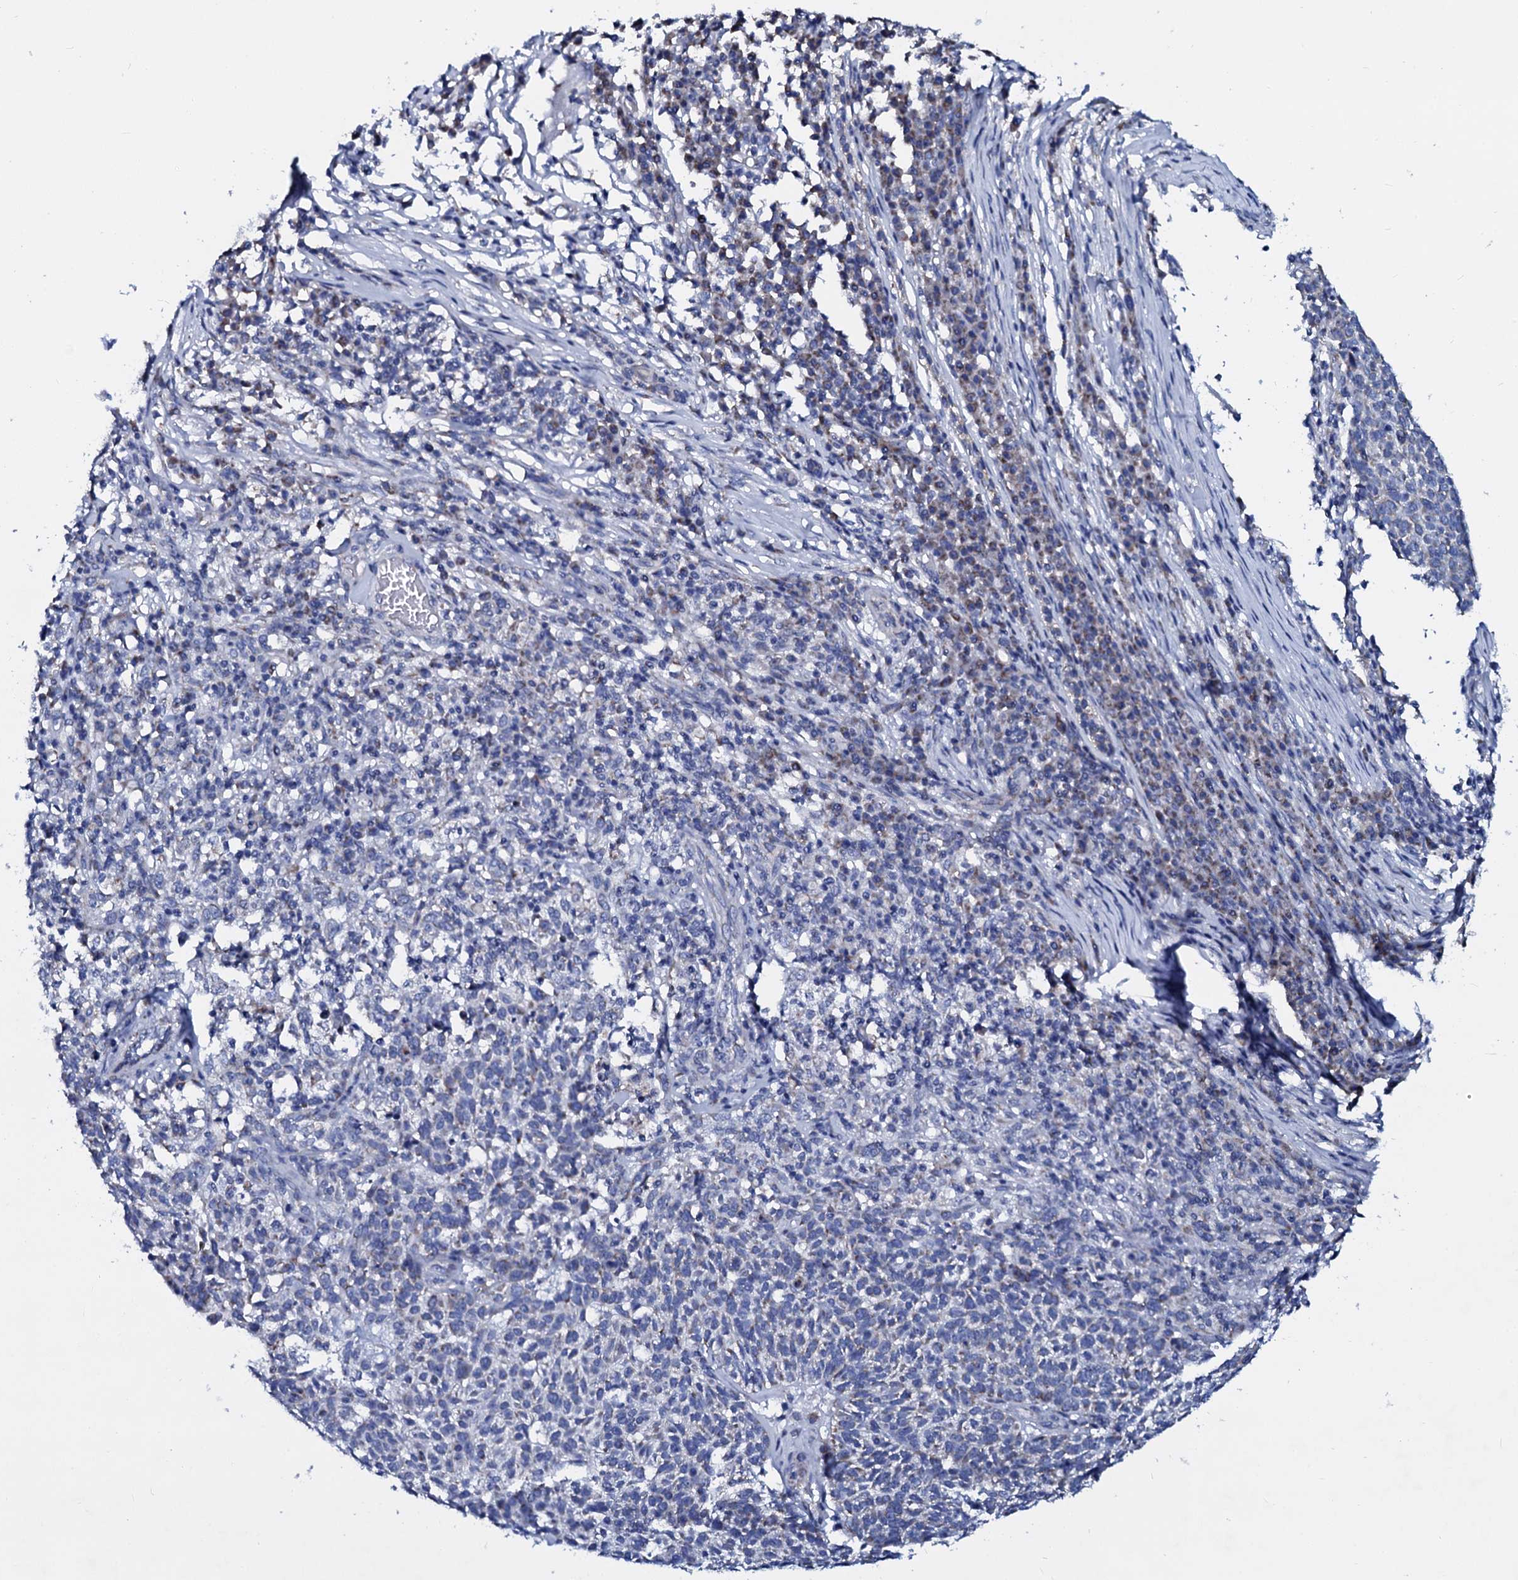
{"staining": {"intensity": "weak", "quantity": "<25%", "location": "cytoplasmic/membranous"}, "tissue": "skin cancer", "cell_type": "Tumor cells", "image_type": "cancer", "snomed": [{"axis": "morphology", "description": "Squamous cell carcinoma, NOS"}, {"axis": "topography", "description": "Skin"}], "caption": "Skin cancer (squamous cell carcinoma) was stained to show a protein in brown. There is no significant expression in tumor cells. (Immunohistochemistry (ihc), brightfield microscopy, high magnification).", "gene": "SLC37A4", "patient": {"sex": "female", "age": 90}}